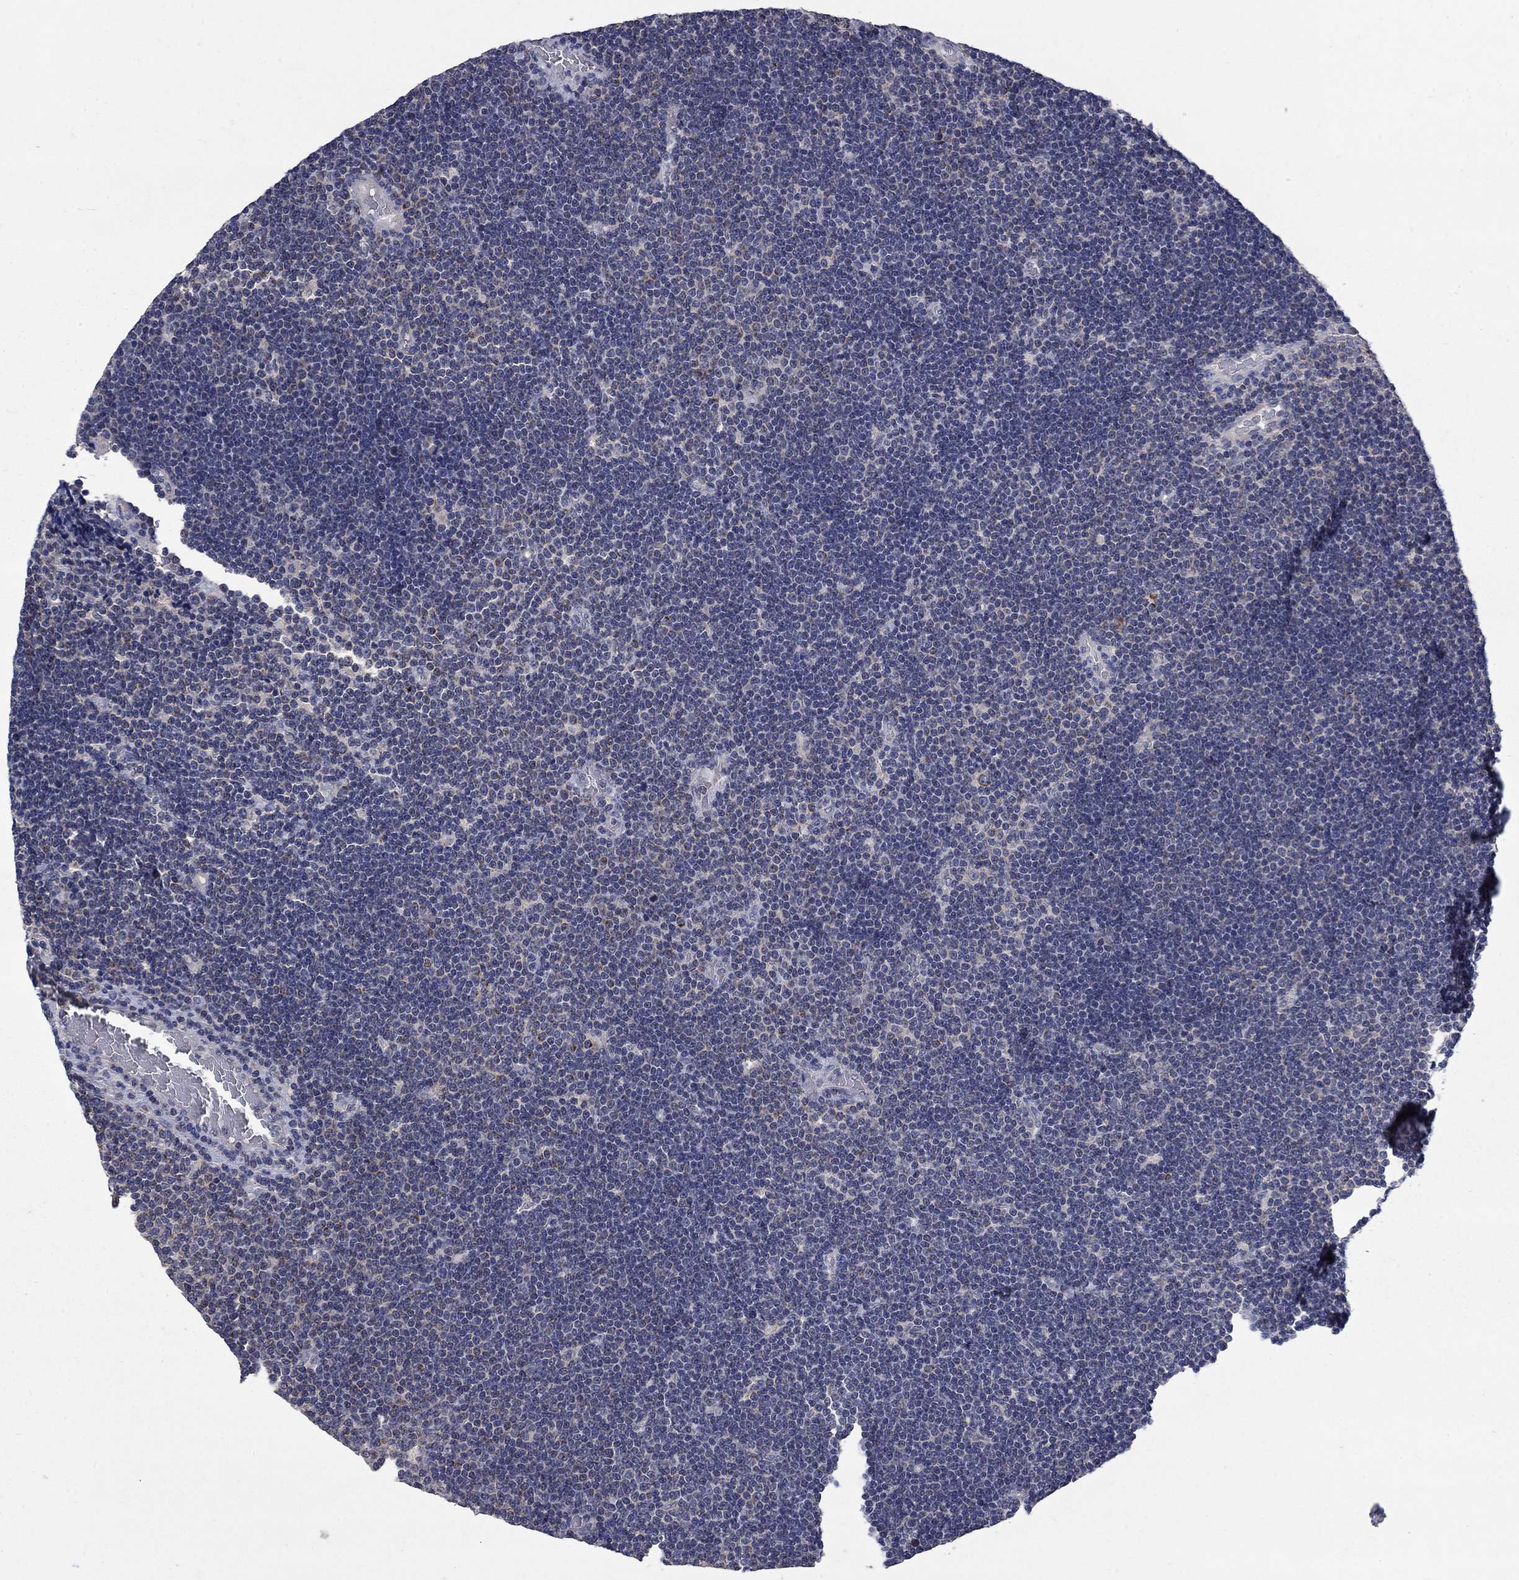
{"staining": {"intensity": "negative", "quantity": "none", "location": "none"}, "tissue": "lymphoma", "cell_type": "Tumor cells", "image_type": "cancer", "snomed": [{"axis": "morphology", "description": "Malignant lymphoma, non-Hodgkin's type, Low grade"}, {"axis": "topography", "description": "Brain"}], "caption": "Image shows no significant protein expression in tumor cells of lymphoma. The staining was performed using DAB (3,3'-diaminobenzidine) to visualize the protein expression in brown, while the nuclei were stained in blue with hematoxylin (Magnification: 20x).", "gene": "HSPA12A", "patient": {"sex": "female", "age": 66}}